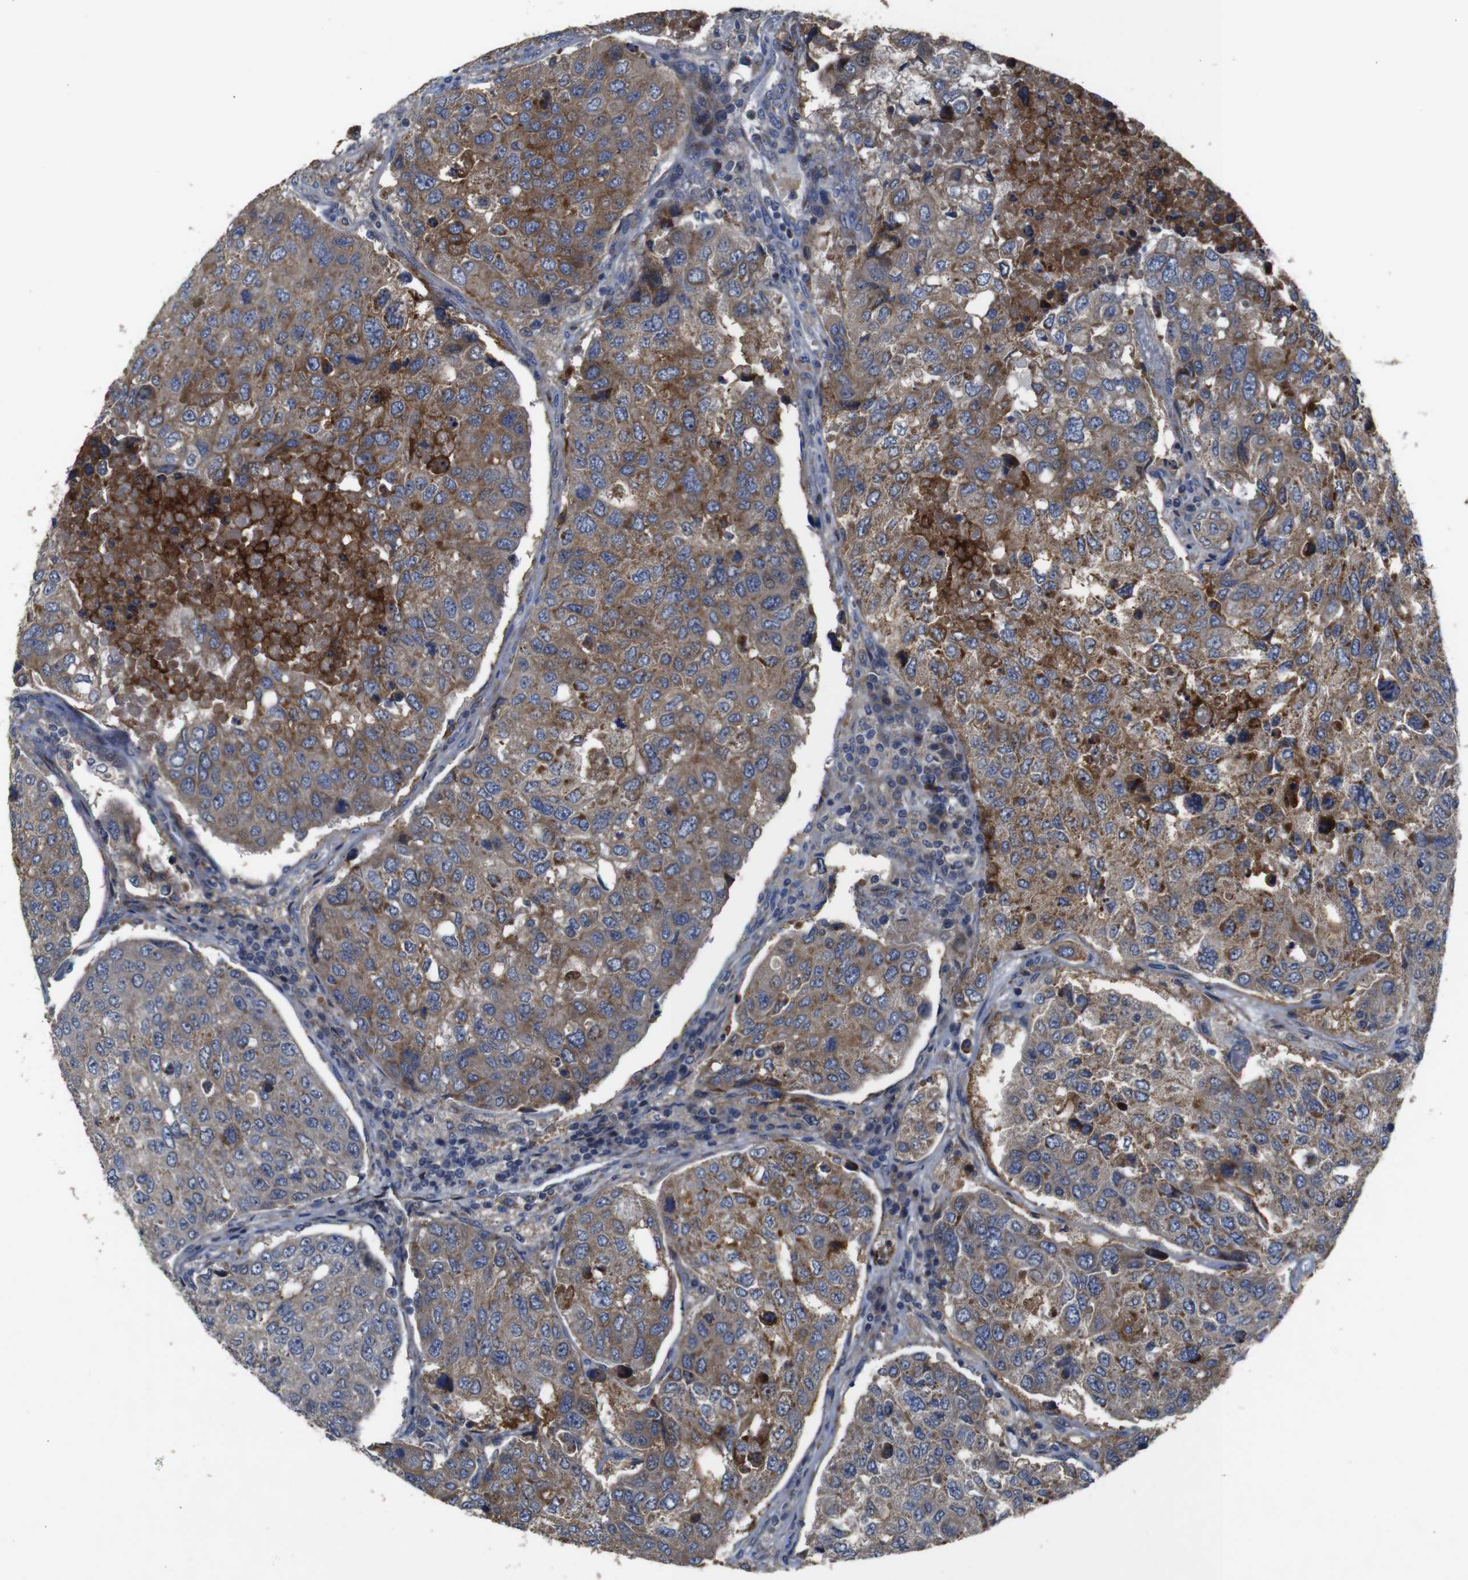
{"staining": {"intensity": "moderate", "quantity": ">75%", "location": "cytoplasmic/membranous"}, "tissue": "urothelial cancer", "cell_type": "Tumor cells", "image_type": "cancer", "snomed": [{"axis": "morphology", "description": "Urothelial carcinoma, High grade"}, {"axis": "topography", "description": "Lymph node"}, {"axis": "topography", "description": "Urinary bladder"}], "caption": "Moderate cytoplasmic/membranous protein positivity is appreciated in approximately >75% of tumor cells in high-grade urothelial carcinoma.", "gene": "CHST10", "patient": {"sex": "male", "age": 51}}